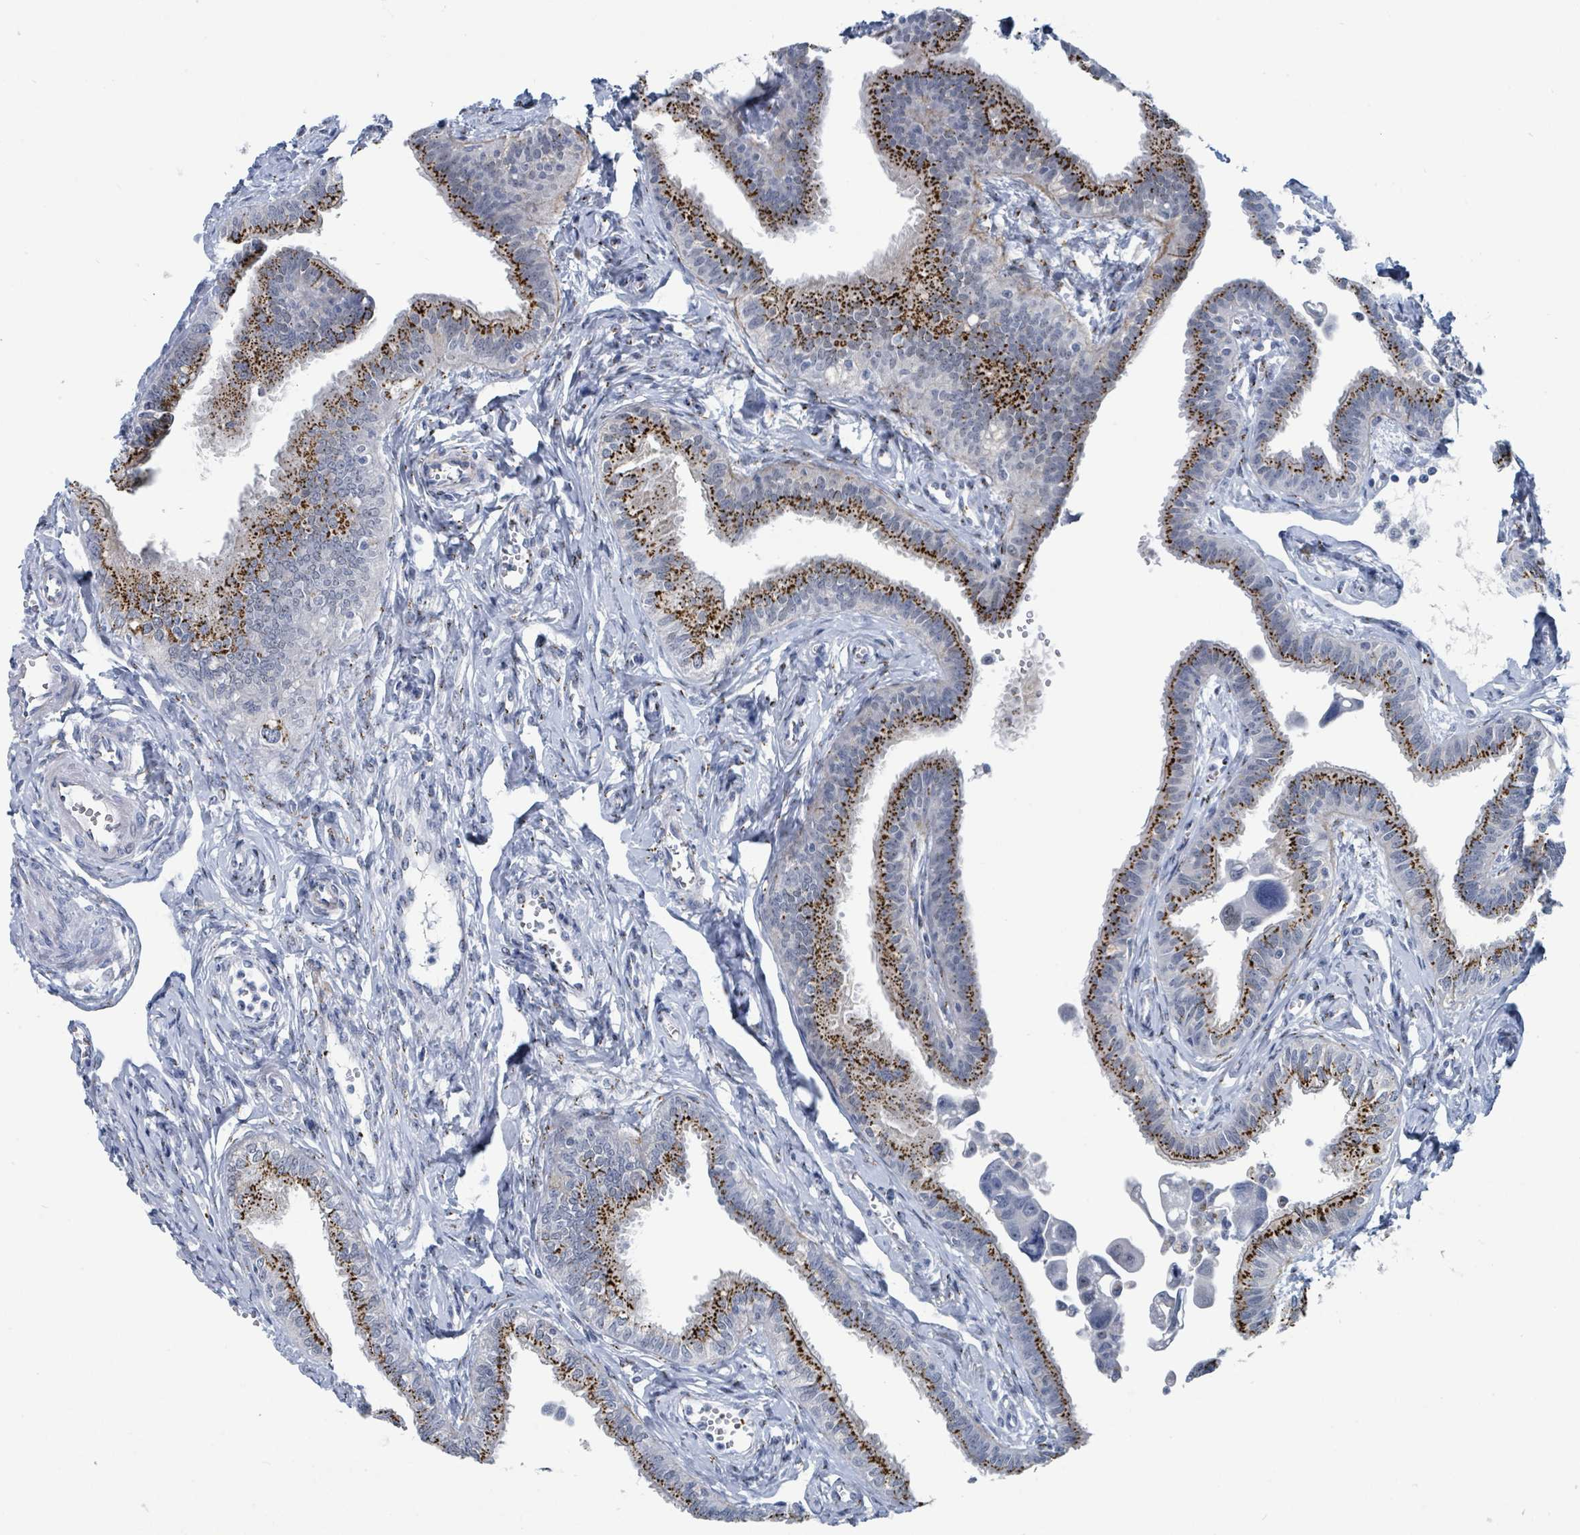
{"staining": {"intensity": "strong", "quantity": "25%-75%", "location": "cytoplasmic/membranous"}, "tissue": "fallopian tube", "cell_type": "Glandular cells", "image_type": "normal", "snomed": [{"axis": "morphology", "description": "Normal tissue, NOS"}, {"axis": "morphology", "description": "Carcinoma, NOS"}, {"axis": "topography", "description": "Fallopian tube"}, {"axis": "topography", "description": "Ovary"}], "caption": "A high amount of strong cytoplasmic/membranous expression is appreciated in approximately 25%-75% of glandular cells in unremarkable fallopian tube.", "gene": "DCAF5", "patient": {"sex": "female", "age": 59}}